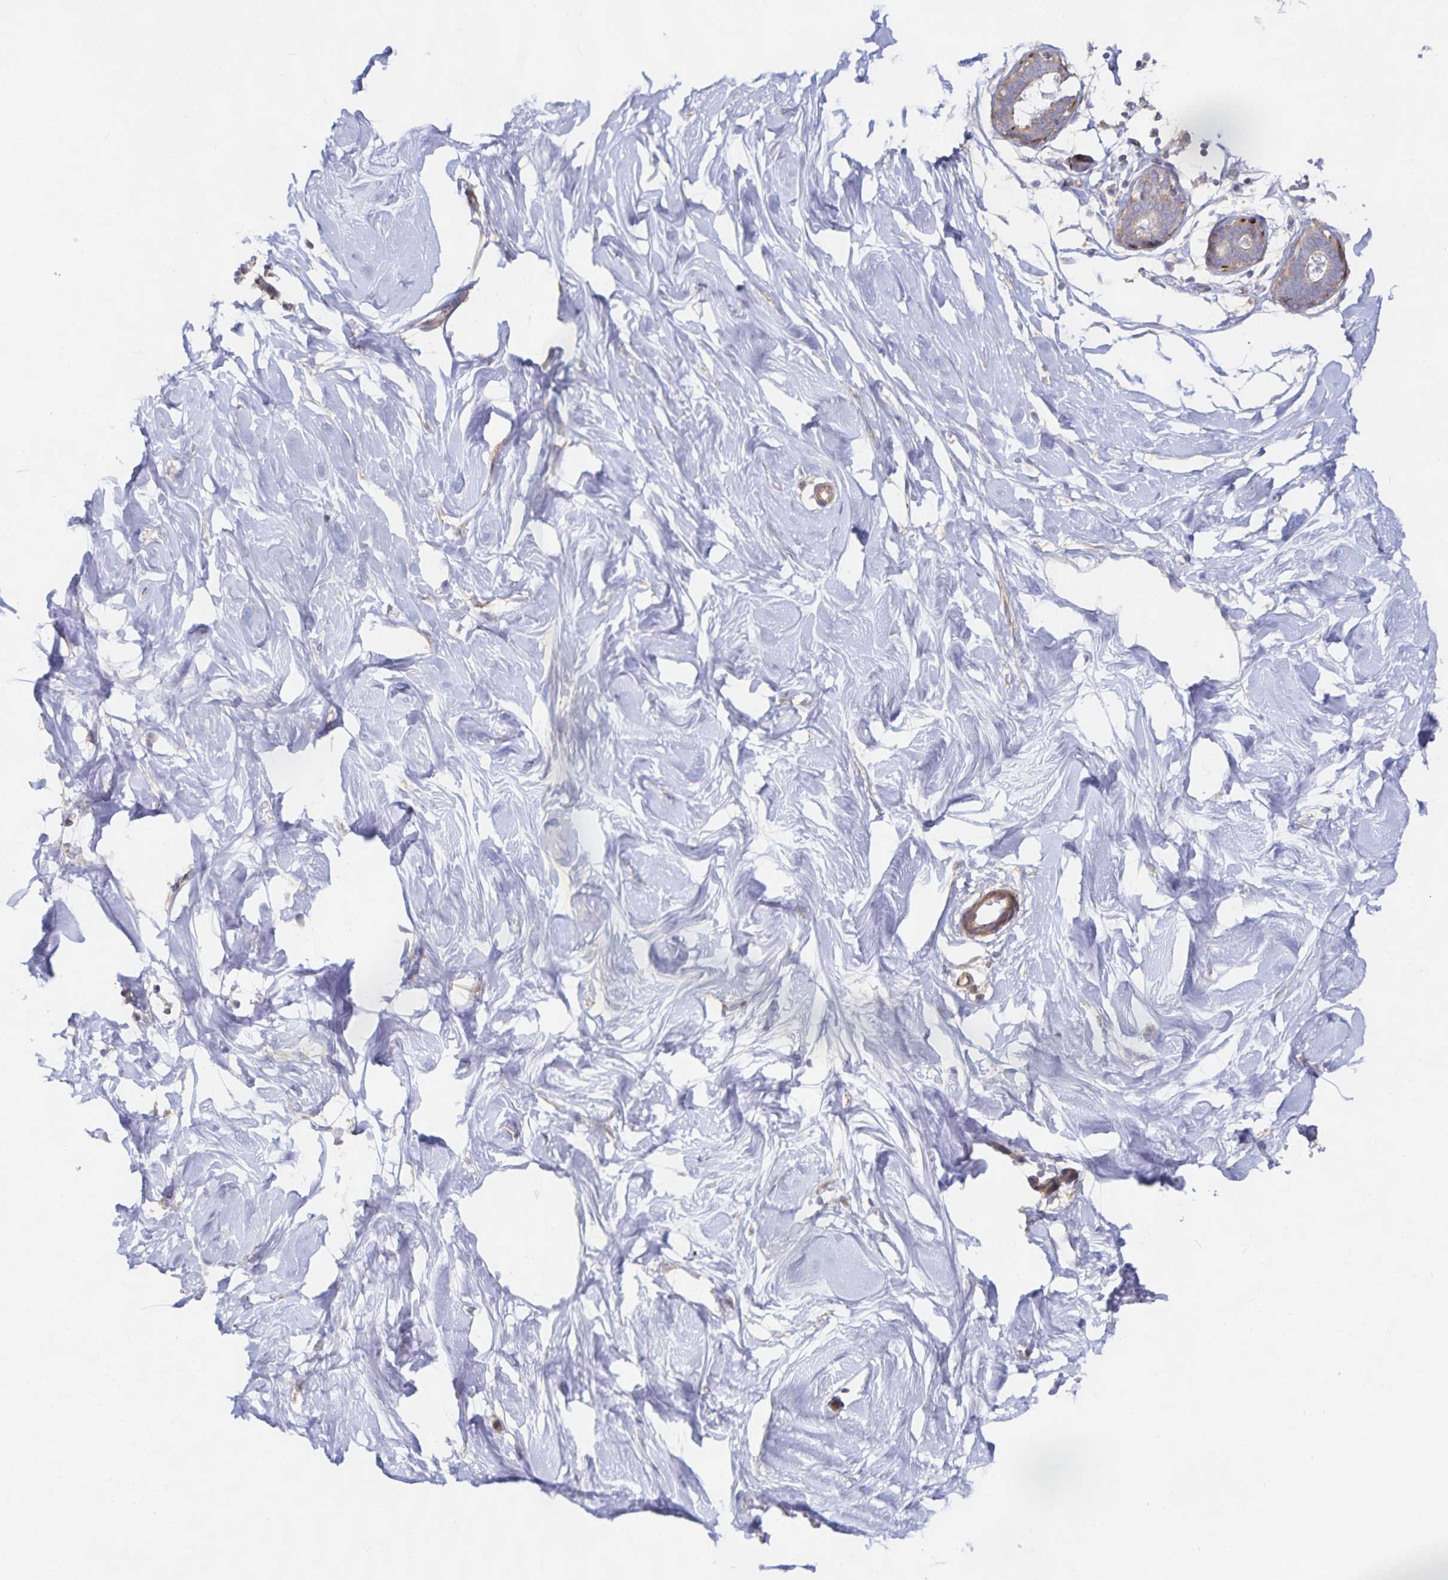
{"staining": {"intensity": "negative", "quantity": "none", "location": "none"}, "tissue": "breast", "cell_type": "Adipocytes", "image_type": "normal", "snomed": [{"axis": "morphology", "description": "Normal tissue, NOS"}, {"axis": "topography", "description": "Breast"}], "caption": "High power microscopy image of an IHC micrograph of normal breast, revealing no significant expression in adipocytes.", "gene": "METTL22", "patient": {"sex": "female", "age": 27}}